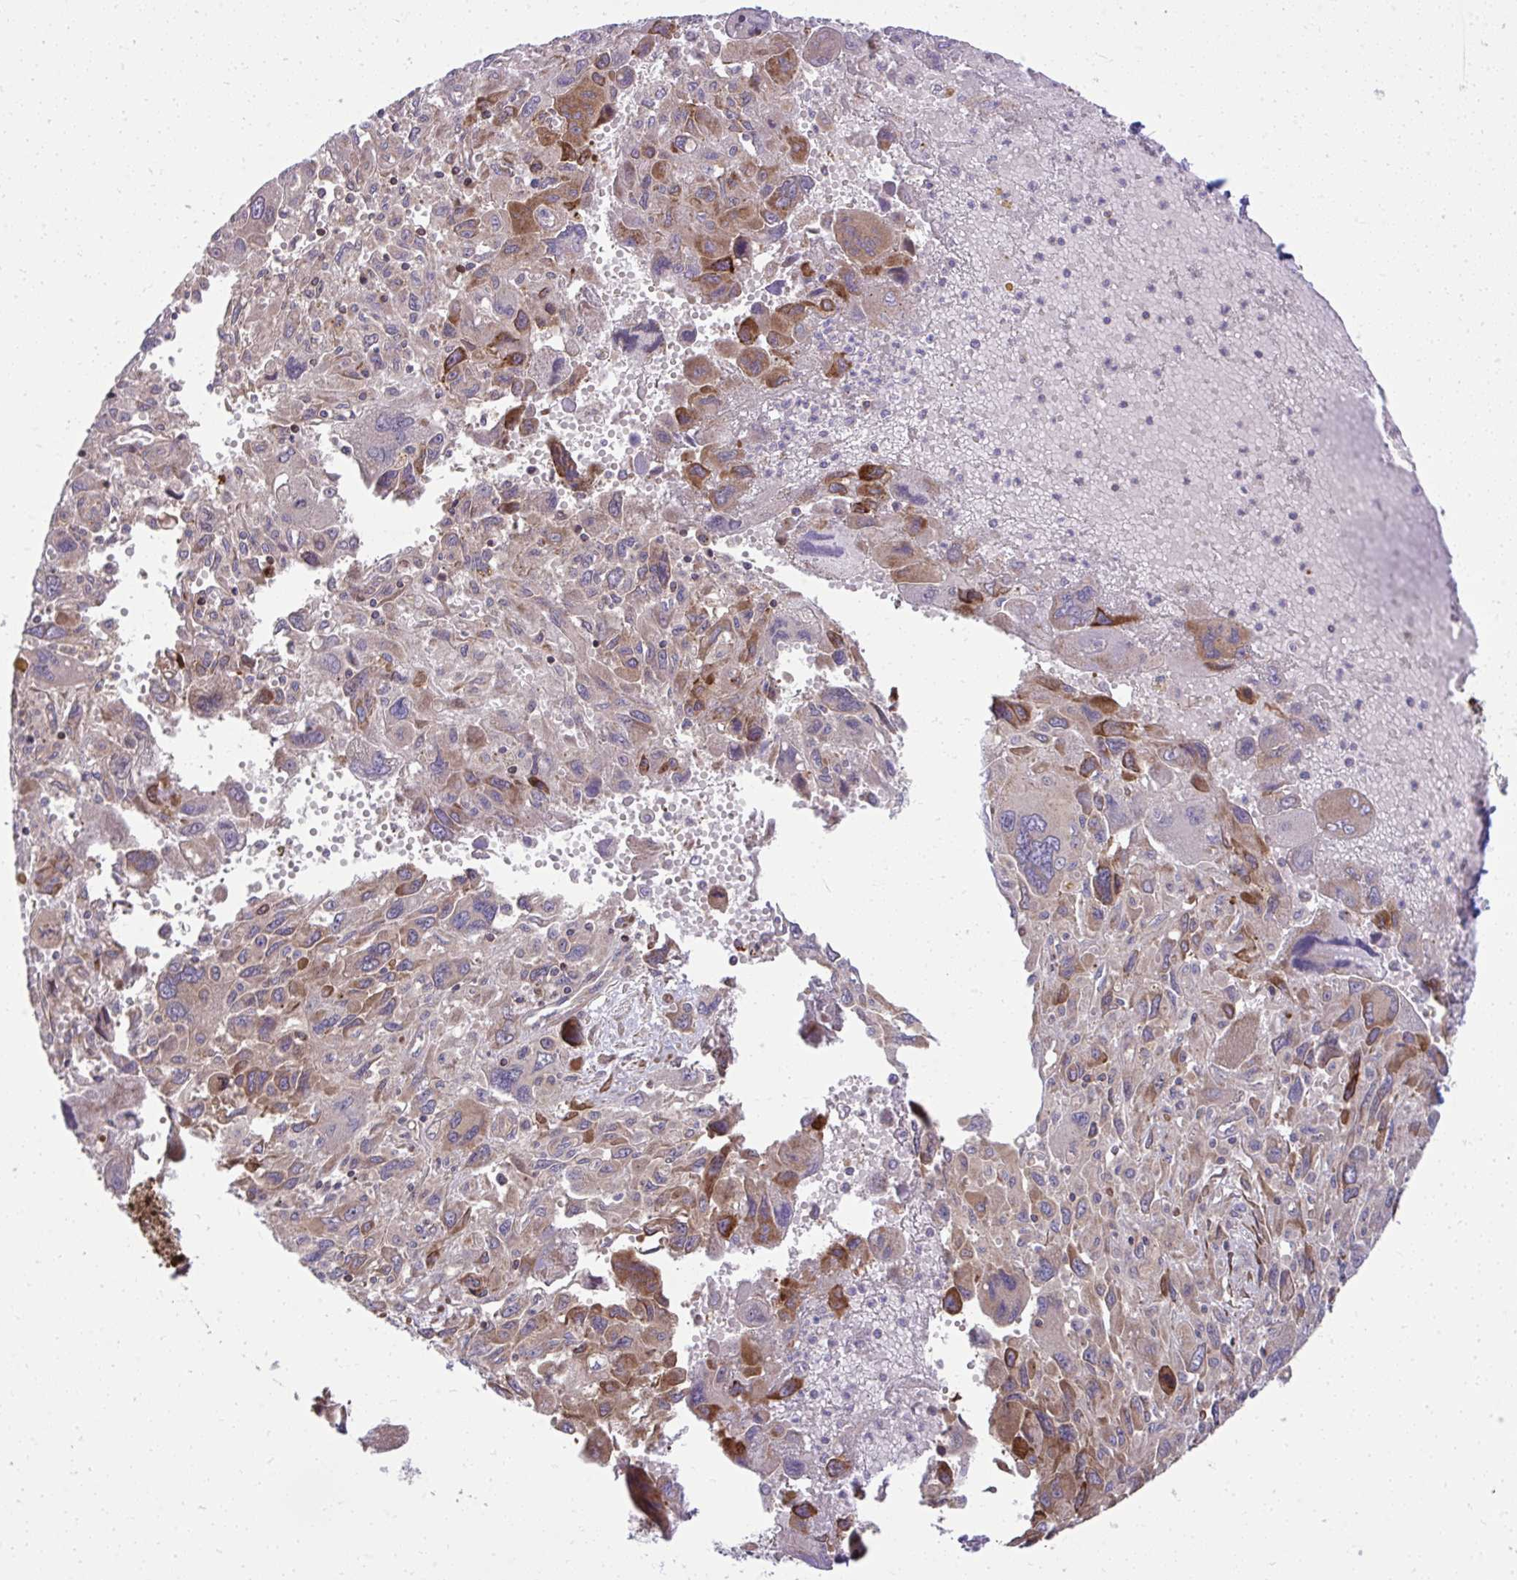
{"staining": {"intensity": "moderate", "quantity": "25%-75%", "location": "cytoplasmic/membranous"}, "tissue": "pancreatic cancer", "cell_type": "Tumor cells", "image_type": "cancer", "snomed": [{"axis": "morphology", "description": "Adenocarcinoma, NOS"}, {"axis": "topography", "description": "Pancreas"}], "caption": "The image displays staining of pancreatic adenocarcinoma, revealing moderate cytoplasmic/membranous protein staining (brown color) within tumor cells.", "gene": "NMNAT3", "patient": {"sex": "female", "age": 47}}